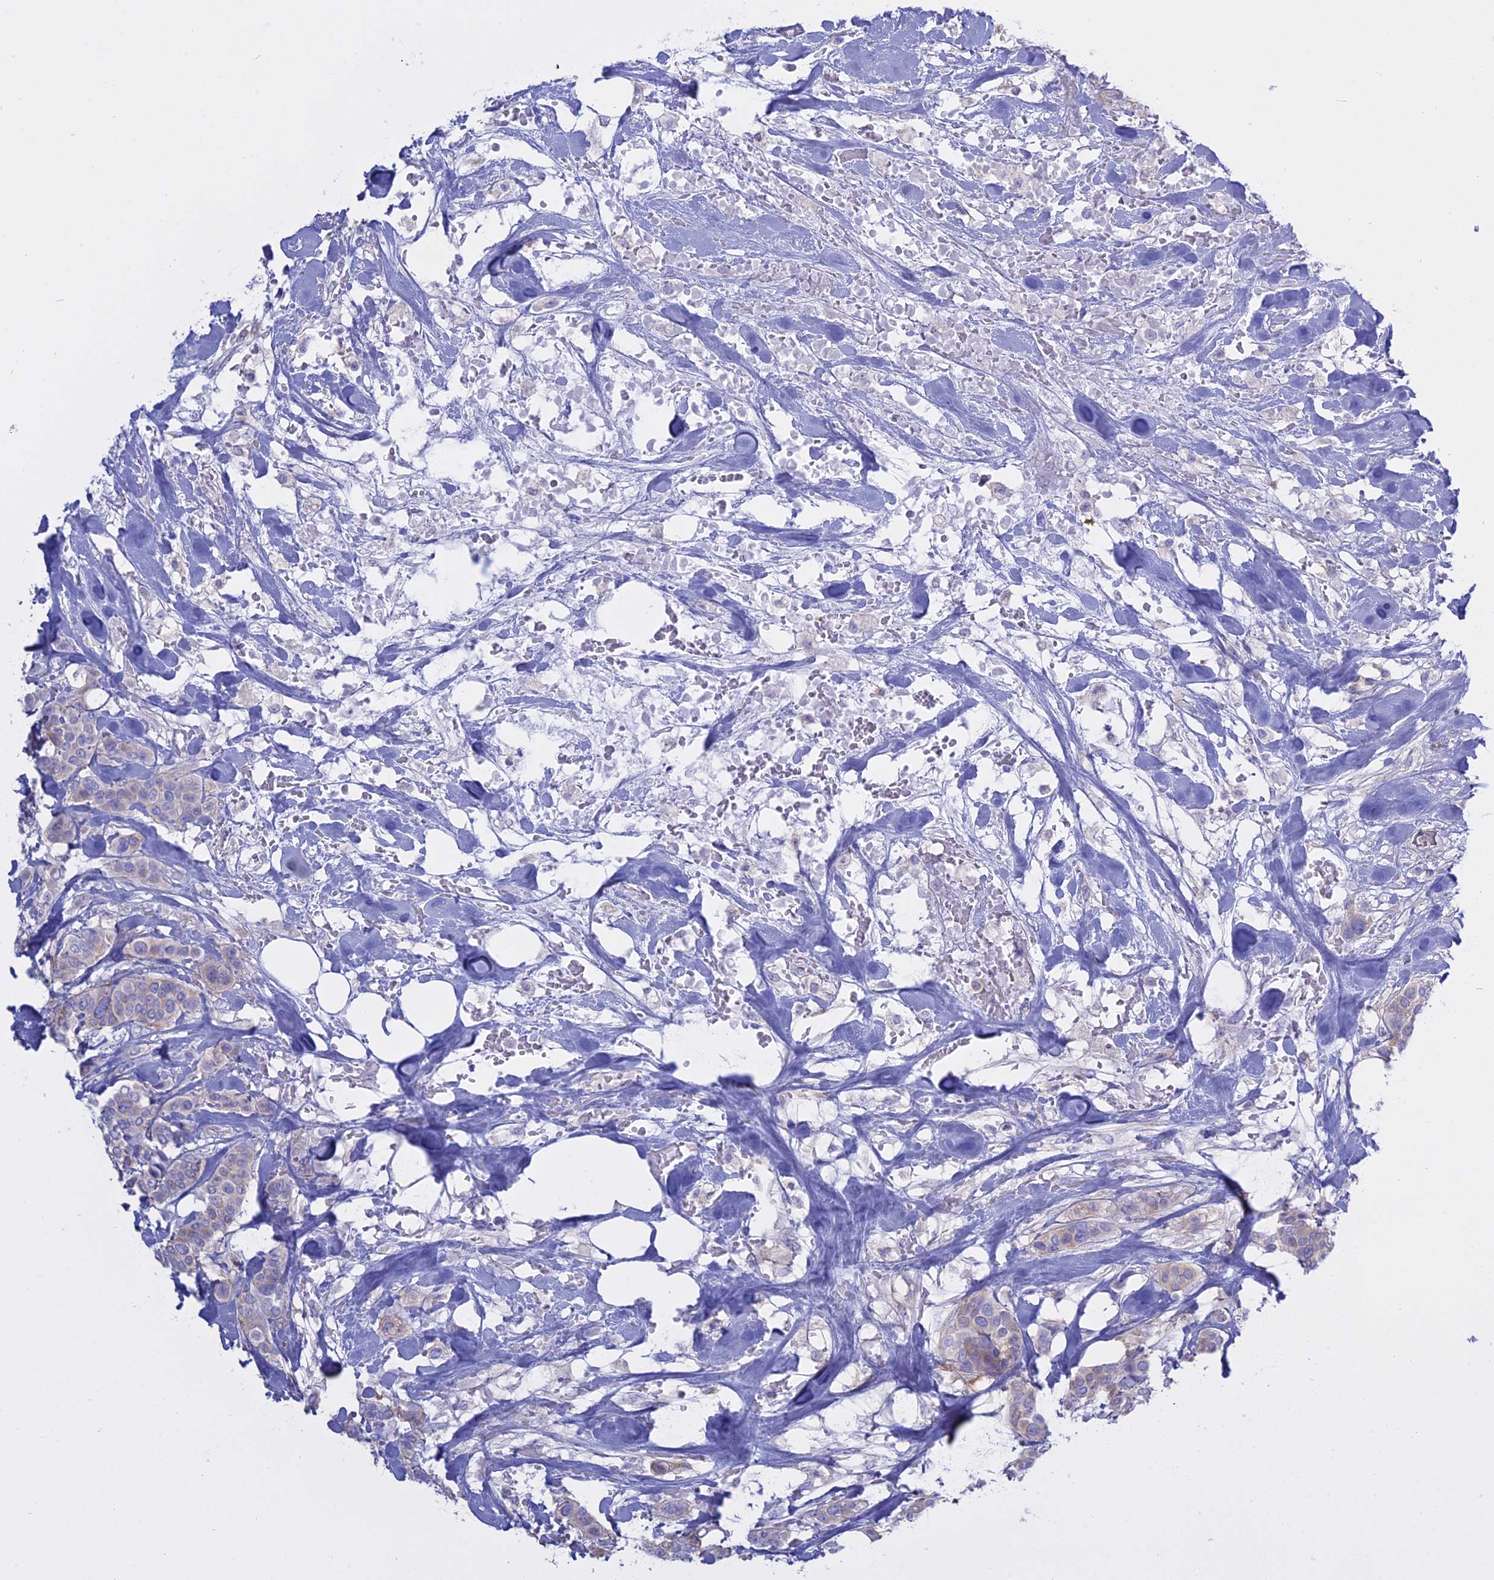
{"staining": {"intensity": "weak", "quantity": "<25%", "location": "cytoplasmic/membranous"}, "tissue": "breast cancer", "cell_type": "Tumor cells", "image_type": "cancer", "snomed": [{"axis": "morphology", "description": "Lobular carcinoma"}, {"axis": "topography", "description": "Breast"}], "caption": "There is no significant staining in tumor cells of breast lobular carcinoma.", "gene": "AHCYL1", "patient": {"sex": "female", "age": 51}}